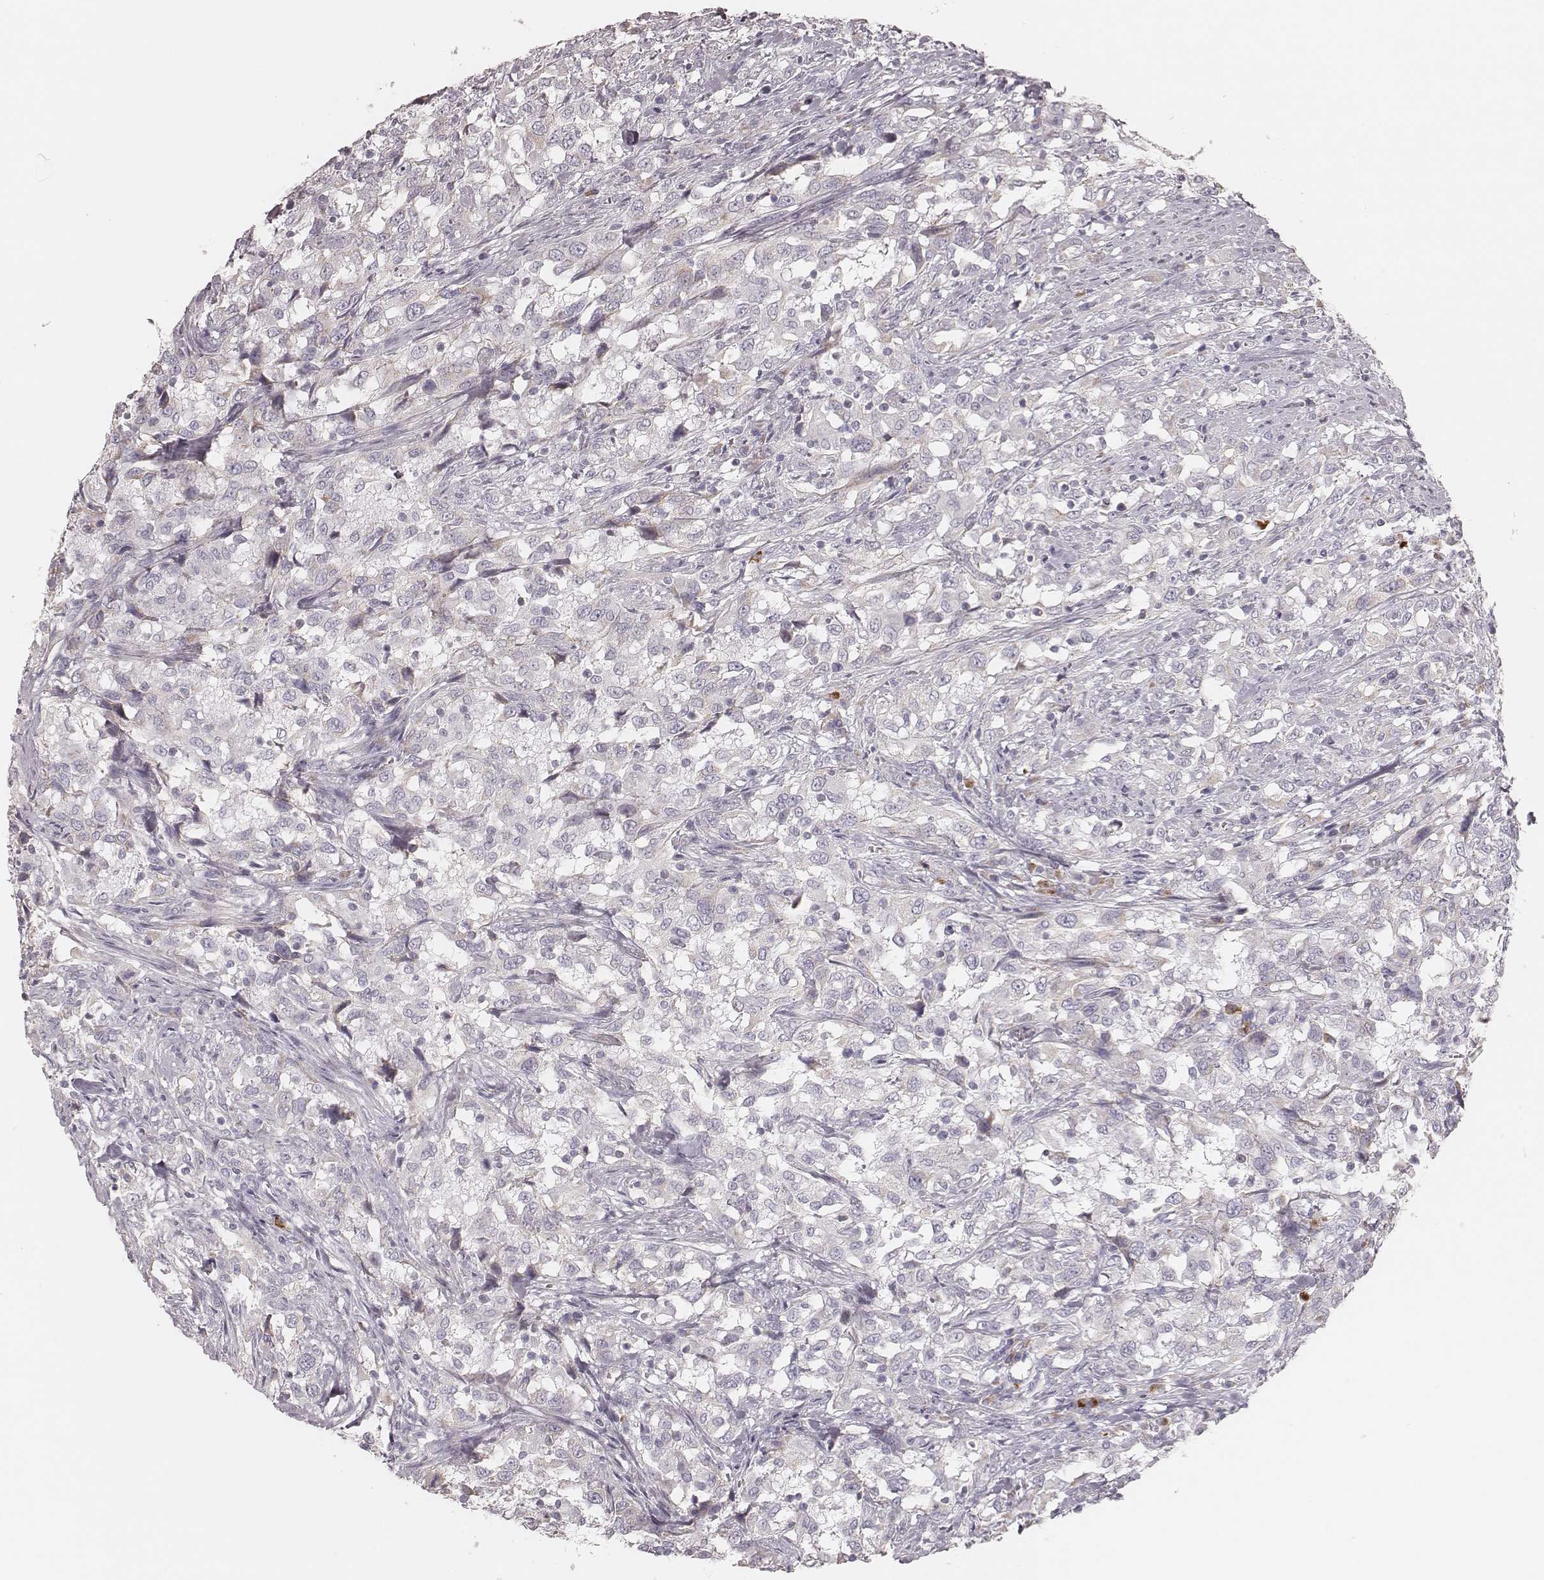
{"staining": {"intensity": "weak", "quantity": "<25%", "location": "cytoplasmic/membranous"}, "tissue": "urothelial cancer", "cell_type": "Tumor cells", "image_type": "cancer", "snomed": [{"axis": "morphology", "description": "Urothelial carcinoma, NOS"}, {"axis": "morphology", "description": "Urothelial carcinoma, High grade"}, {"axis": "topography", "description": "Urinary bladder"}], "caption": "Urothelial cancer stained for a protein using immunohistochemistry (IHC) shows no positivity tumor cells.", "gene": "KIF5C", "patient": {"sex": "female", "age": 64}}